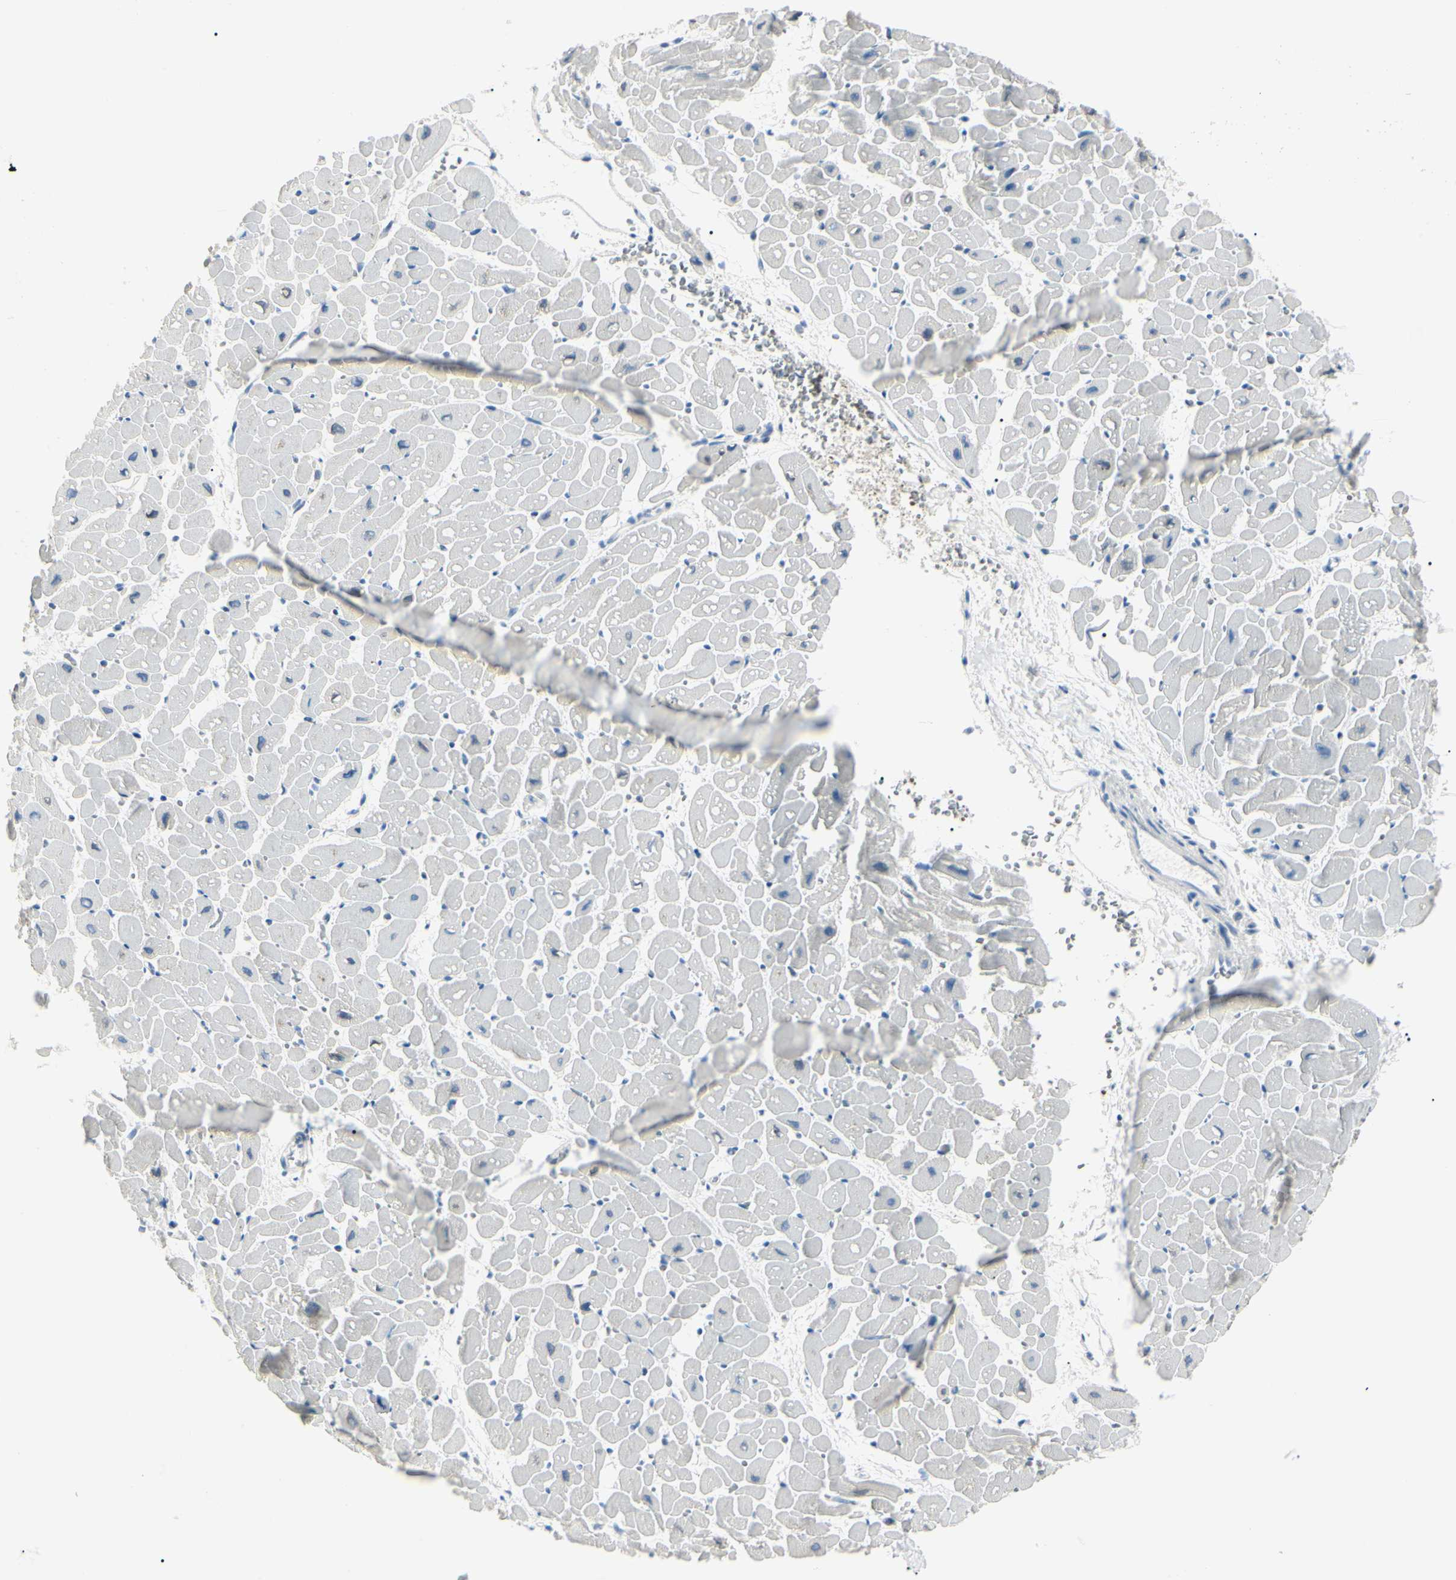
{"staining": {"intensity": "negative", "quantity": "none", "location": "none"}, "tissue": "heart muscle", "cell_type": "Cardiomyocytes", "image_type": "normal", "snomed": [{"axis": "morphology", "description": "Normal tissue, NOS"}, {"axis": "topography", "description": "Heart"}], "caption": "Heart muscle was stained to show a protein in brown. There is no significant staining in cardiomyocytes. Nuclei are stained in blue.", "gene": "CA2", "patient": {"sex": "male", "age": 45}}